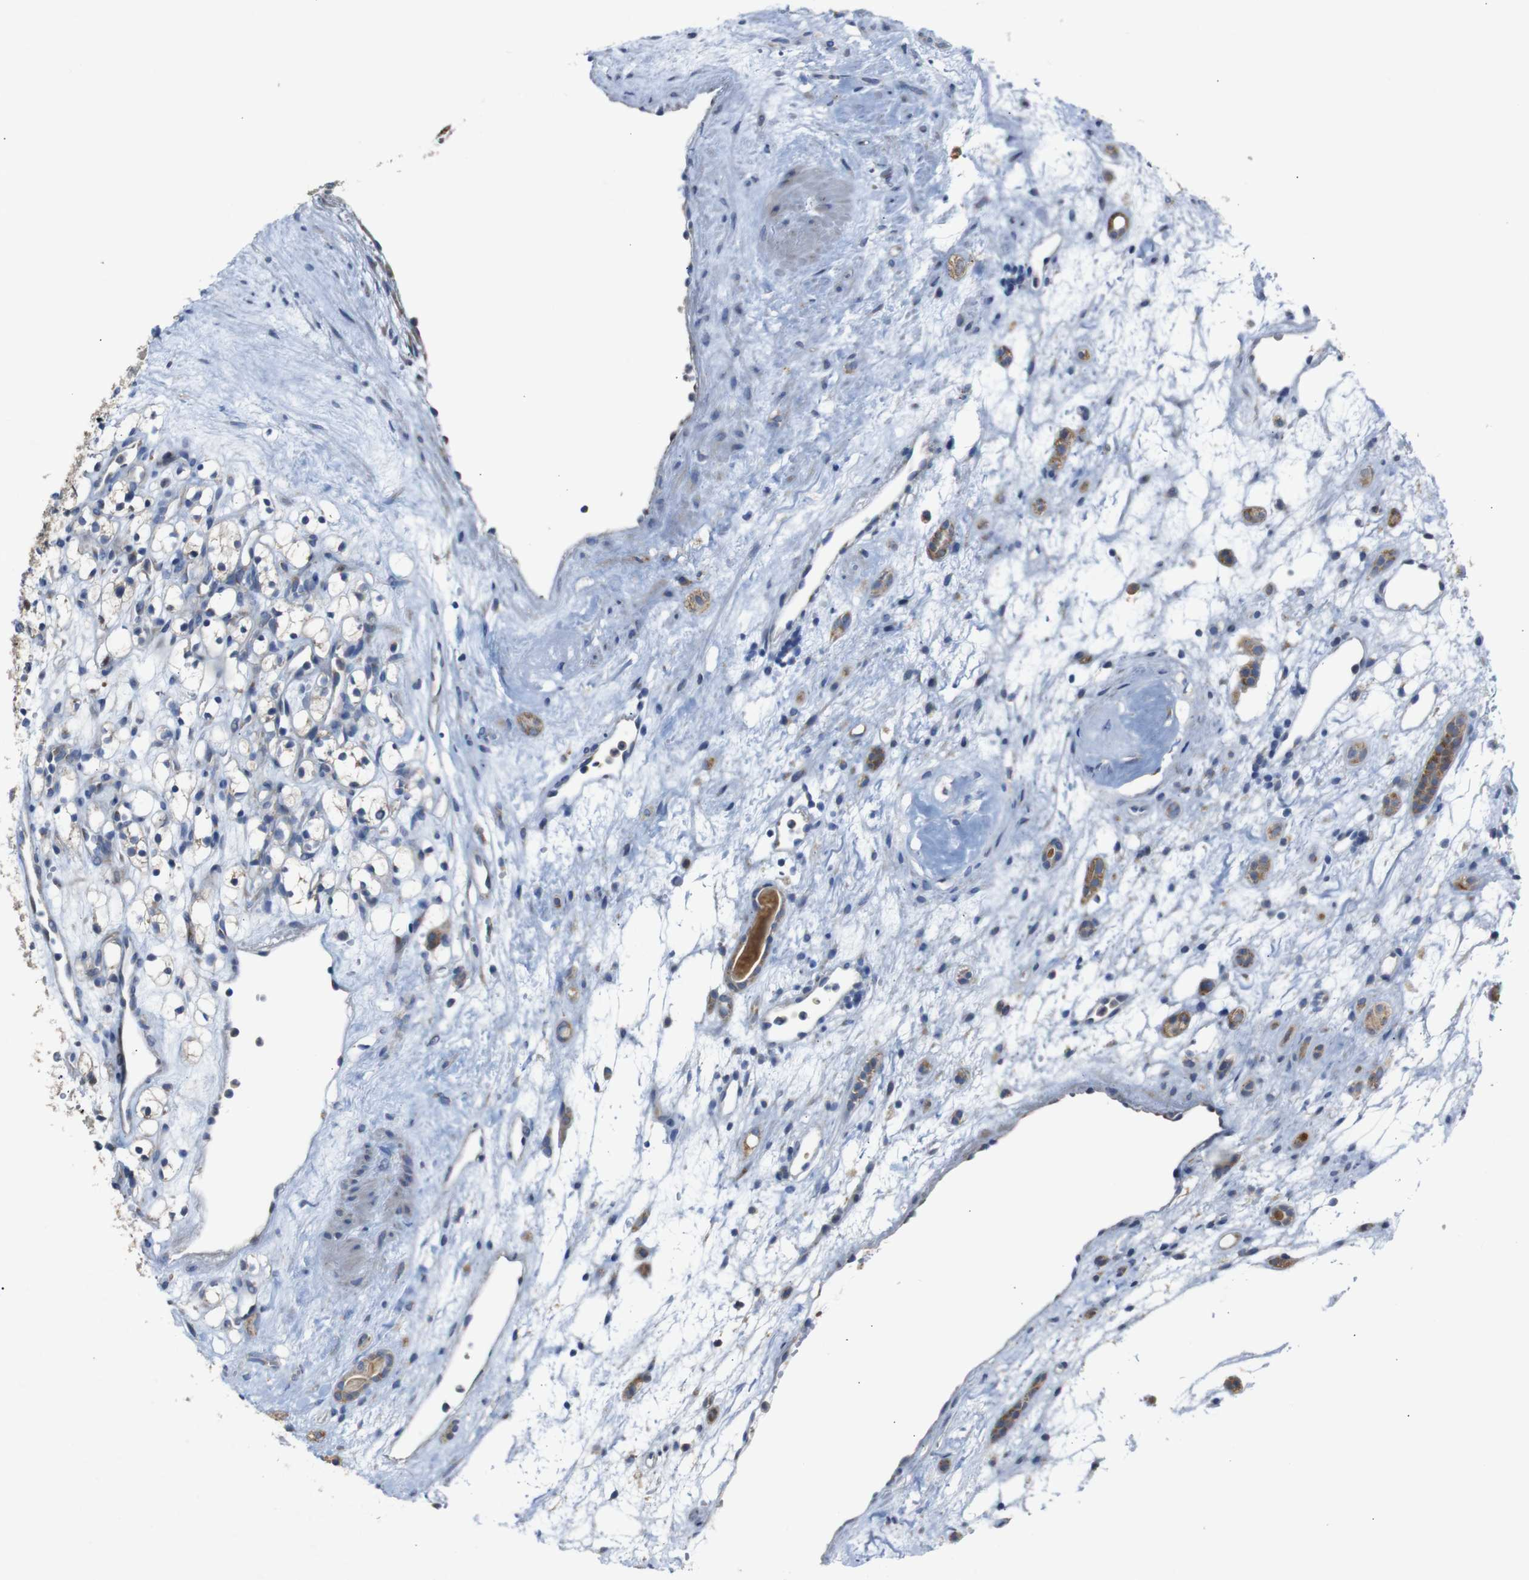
{"staining": {"intensity": "negative", "quantity": "none", "location": "none"}, "tissue": "renal cancer", "cell_type": "Tumor cells", "image_type": "cancer", "snomed": [{"axis": "morphology", "description": "Adenocarcinoma, NOS"}, {"axis": "topography", "description": "Kidney"}], "caption": "Photomicrograph shows no protein expression in tumor cells of renal cancer (adenocarcinoma) tissue.", "gene": "CHST10", "patient": {"sex": "female", "age": 60}}